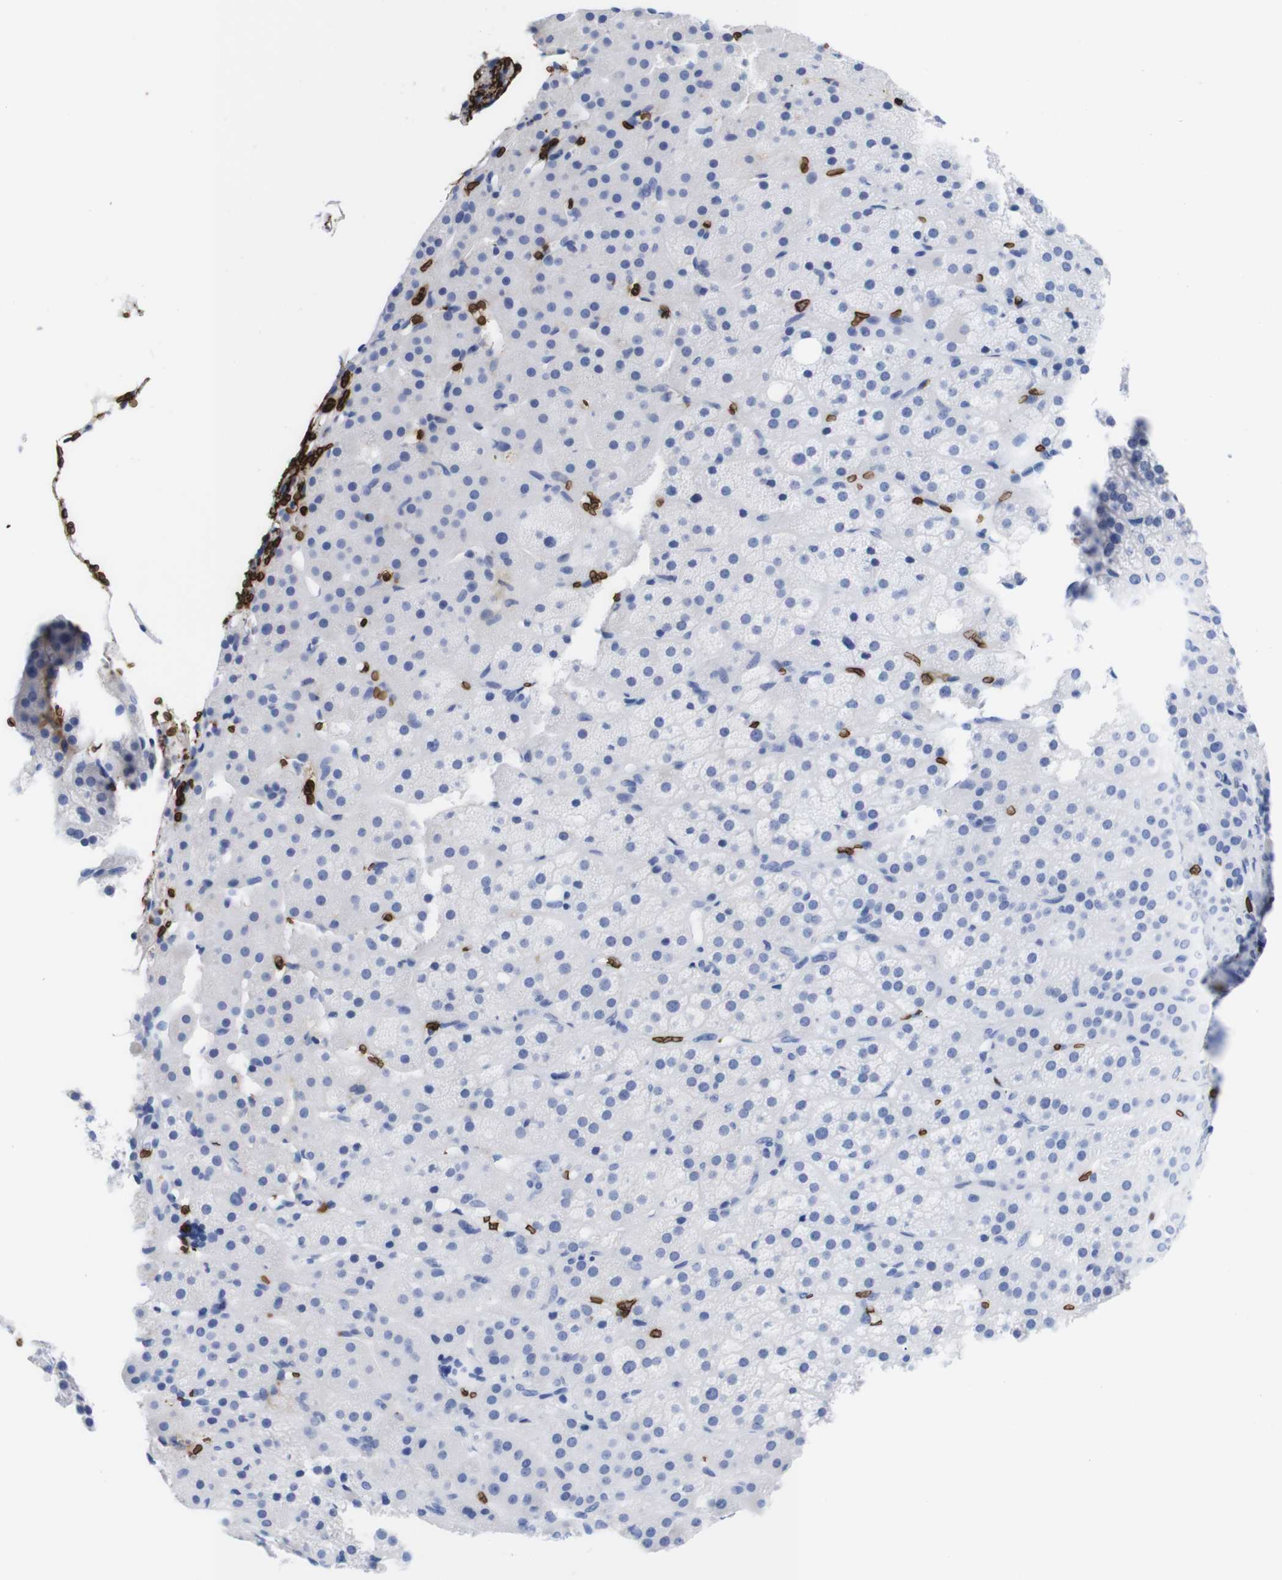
{"staining": {"intensity": "negative", "quantity": "none", "location": "none"}, "tissue": "adrenal gland", "cell_type": "Glandular cells", "image_type": "normal", "snomed": [{"axis": "morphology", "description": "Normal tissue, NOS"}, {"axis": "morphology", "description": "Neoplasm, uncertain whether benign or malignant"}, {"axis": "topography", "description": "Adrenal gland"}], "caption": "Histopathology image shows no protein positivity in glandular cells of unremarkable adrenal gland.", "gene": "S1PR2", "patient": {"sex": "female", "age": 71}}